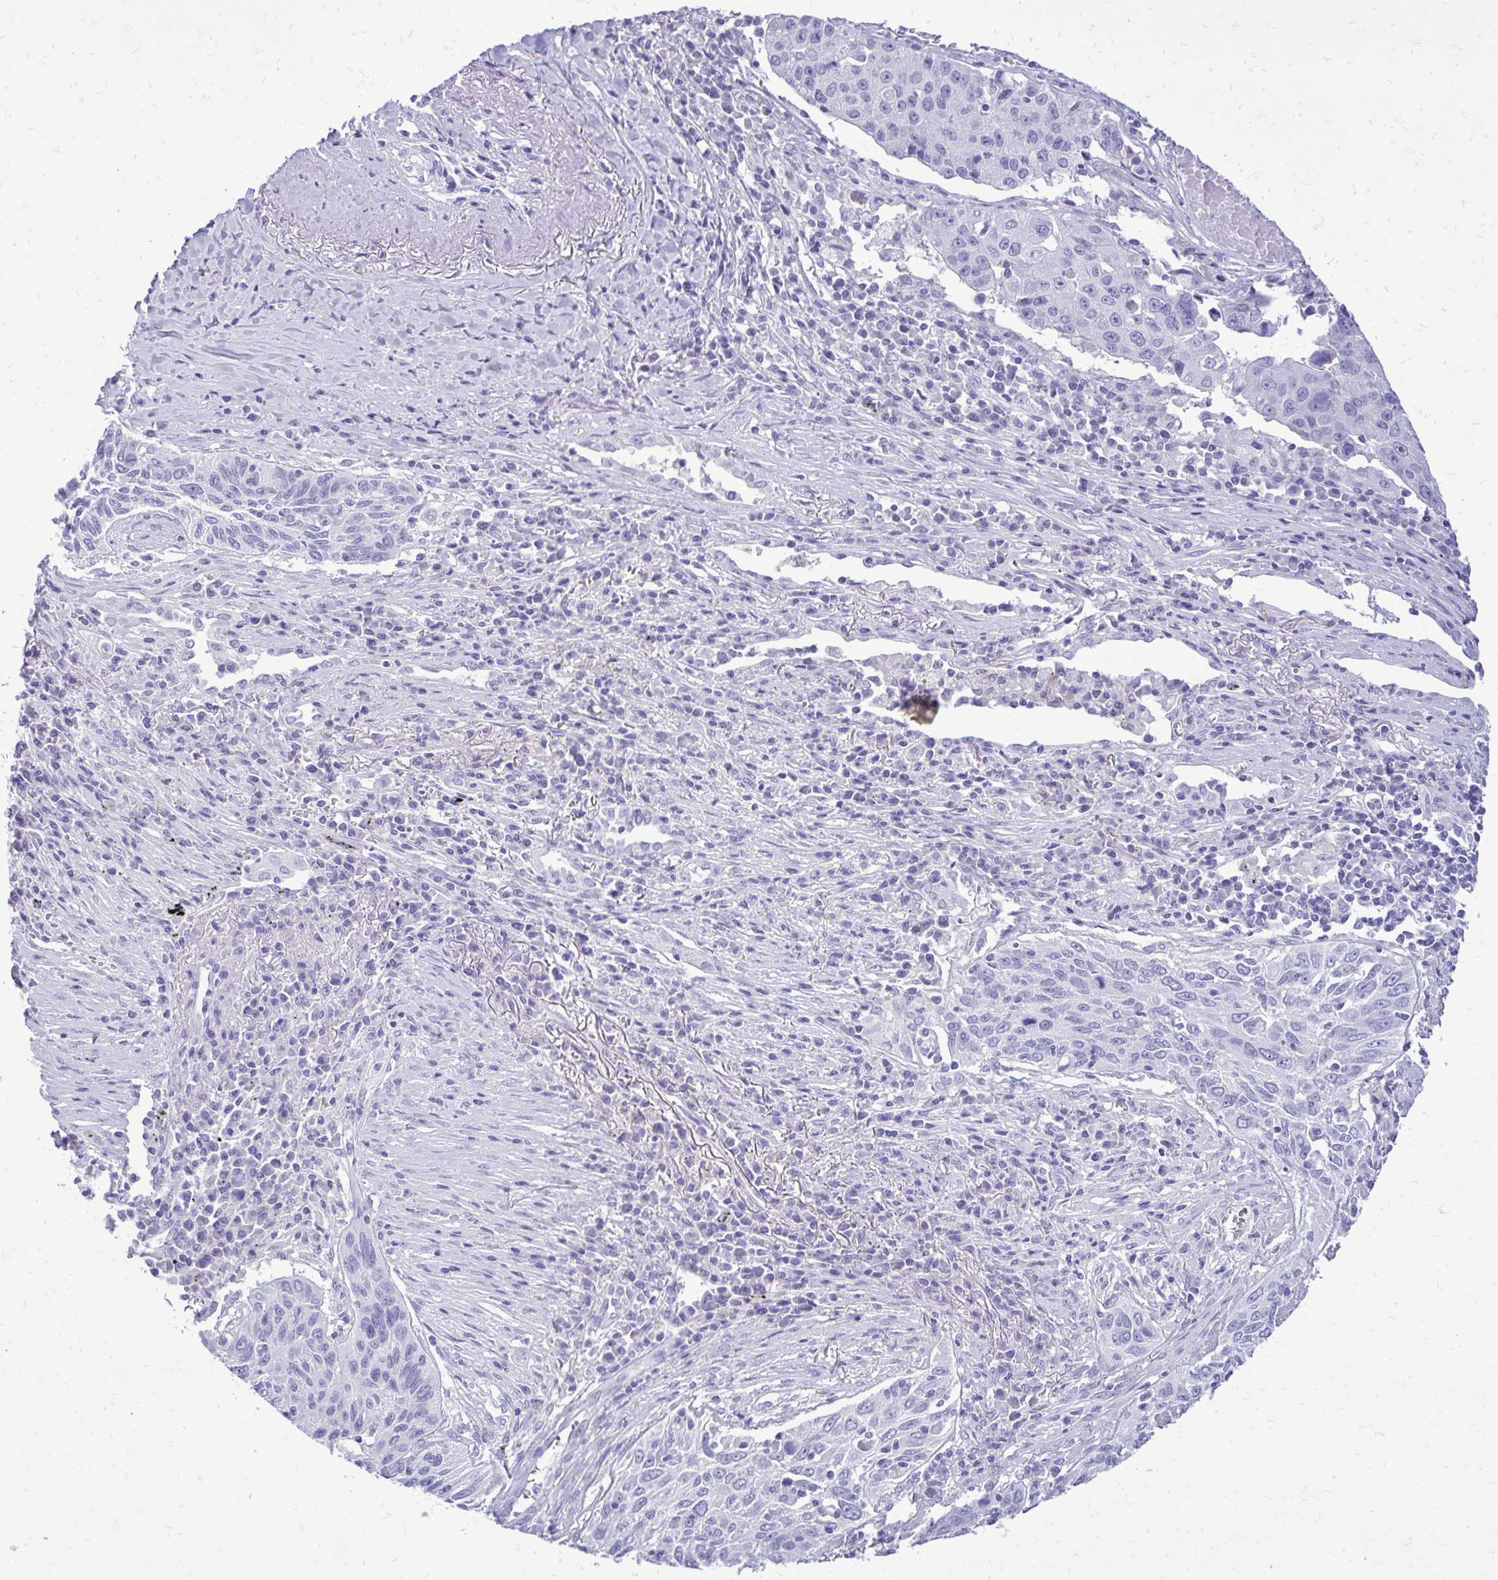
{"staining": {"intensity": "negative", "quantity": "none", "location": "none"}, "tissue": "lung cancer", "cell_type": "Tumor cells", "image_type": "cancer", "snomed": [{"axis": "morphology", "description": "Squamous cell carcinoma, NOS"}, {"axis": "topography", "description": "Lung"}], "caption": "Tumor cells show no significant staining in squamous cell carcinoma (lung).", "gene": "BCL6B", "patient": {"sex": "female", "age": 66}}